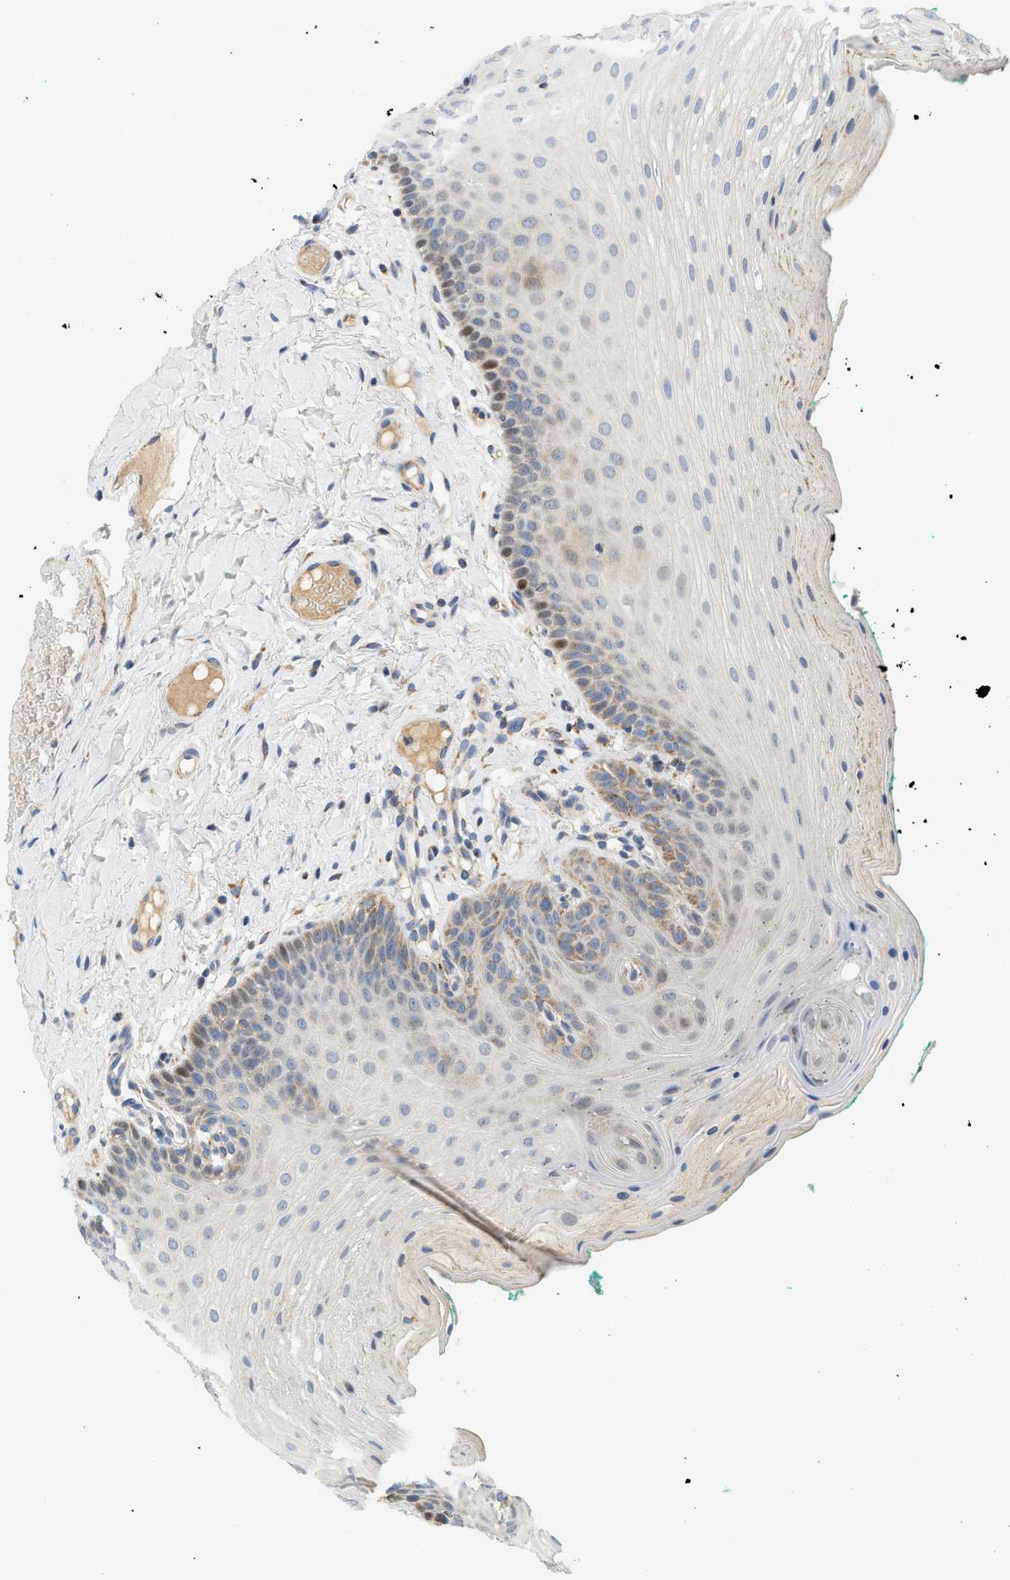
{"staining": {"intensity": "weak", "quantity": "25%-75%", "location": "cytoplasmic/membranous"}, "tissue": "oral mucosa", "cell_type": "Squamous epithelial cells", "image_type": "normal", "snomed": [{"axis": "morphology", "description": "Normal tissue, NOS"}, {"axis": "topography", "description": "Oral tissue"}], "caption": "Oral mucosa stained with immunohistochemistry (IHC) displays weak cytoplasmic/membranous positivity in approximately 25%-75% of squamous epithelial cells.", "gene": "MCU", "patient": {"sex": "male", "age": 58}}